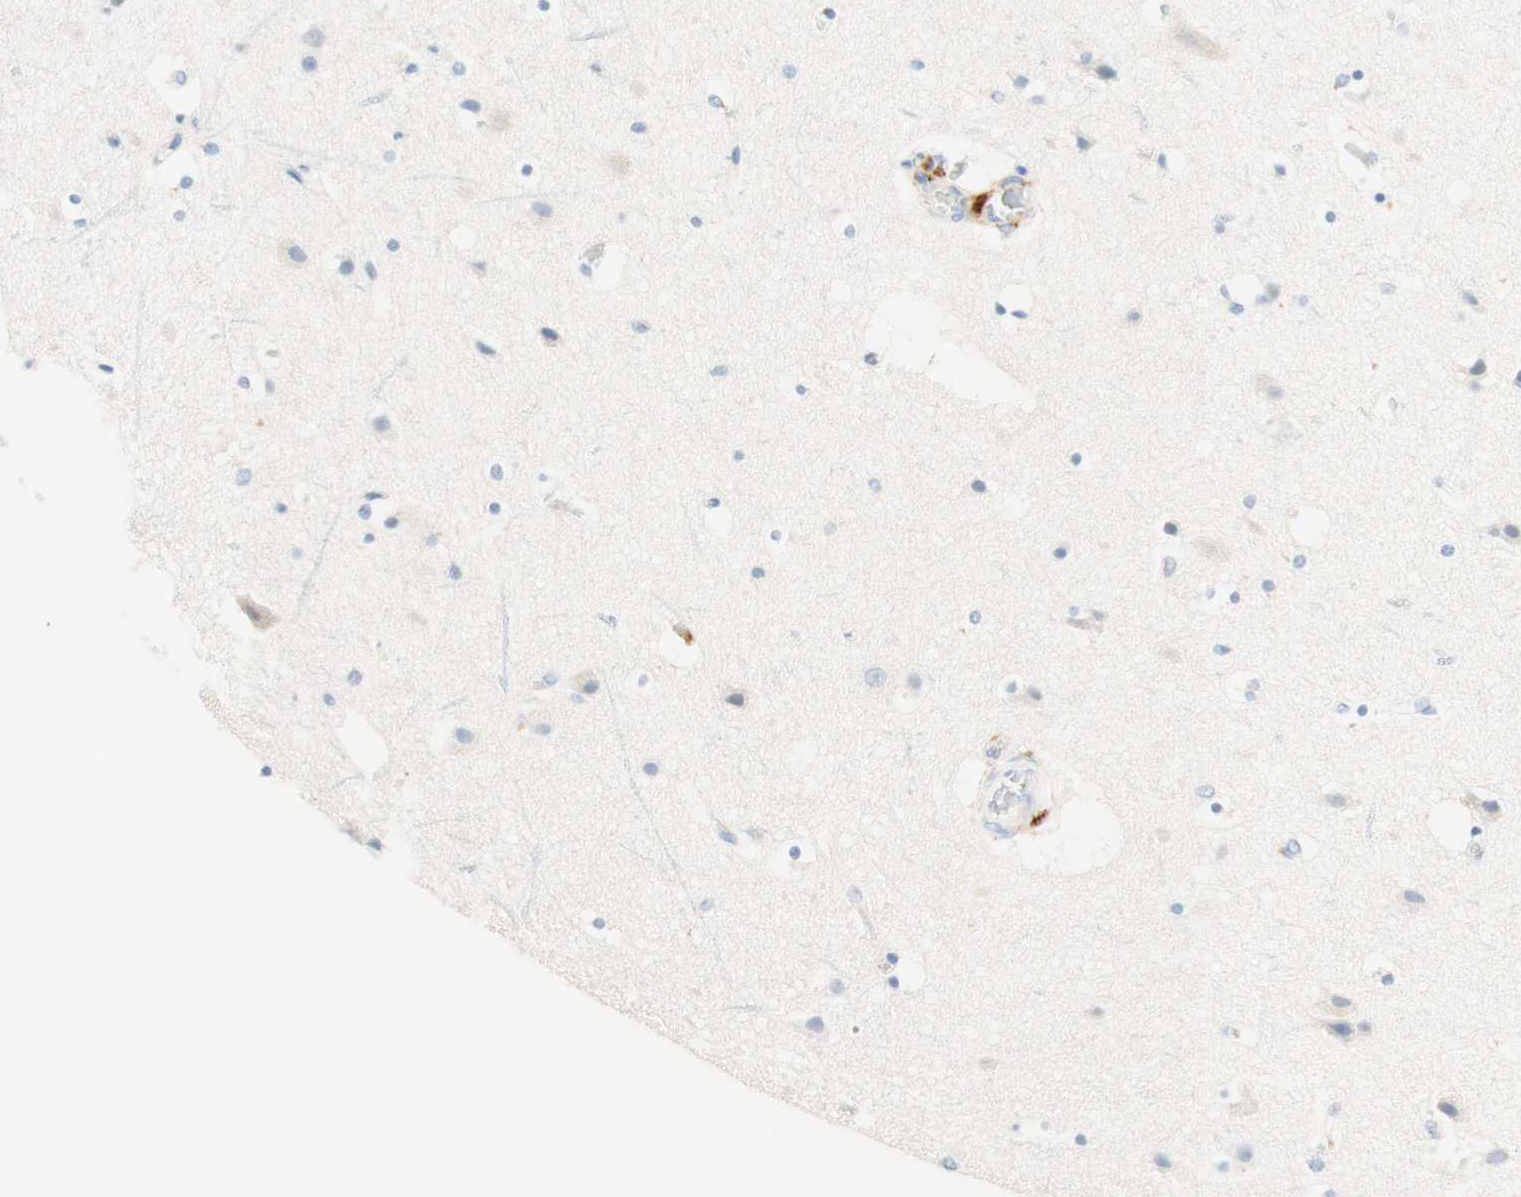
{"staining": {"intensity": "negative", "quantity": "none", "location": "none"}, "tissue": "cerebral cortex", "cell_type": "Endothelial cells", "image_type": "normal", "snomed": [{"axis": "morphology", "description": "Normal tissue, NOS"}, {"axis": "topography", "description": "Cerebral cortex"}], "caption": "Human cerebral cortex stained for a protein using immunohistochemistry demonstrates no positivity in endothelial cells.", "gene": "CD63", "patient": {"sex": "male", "age": 45}}